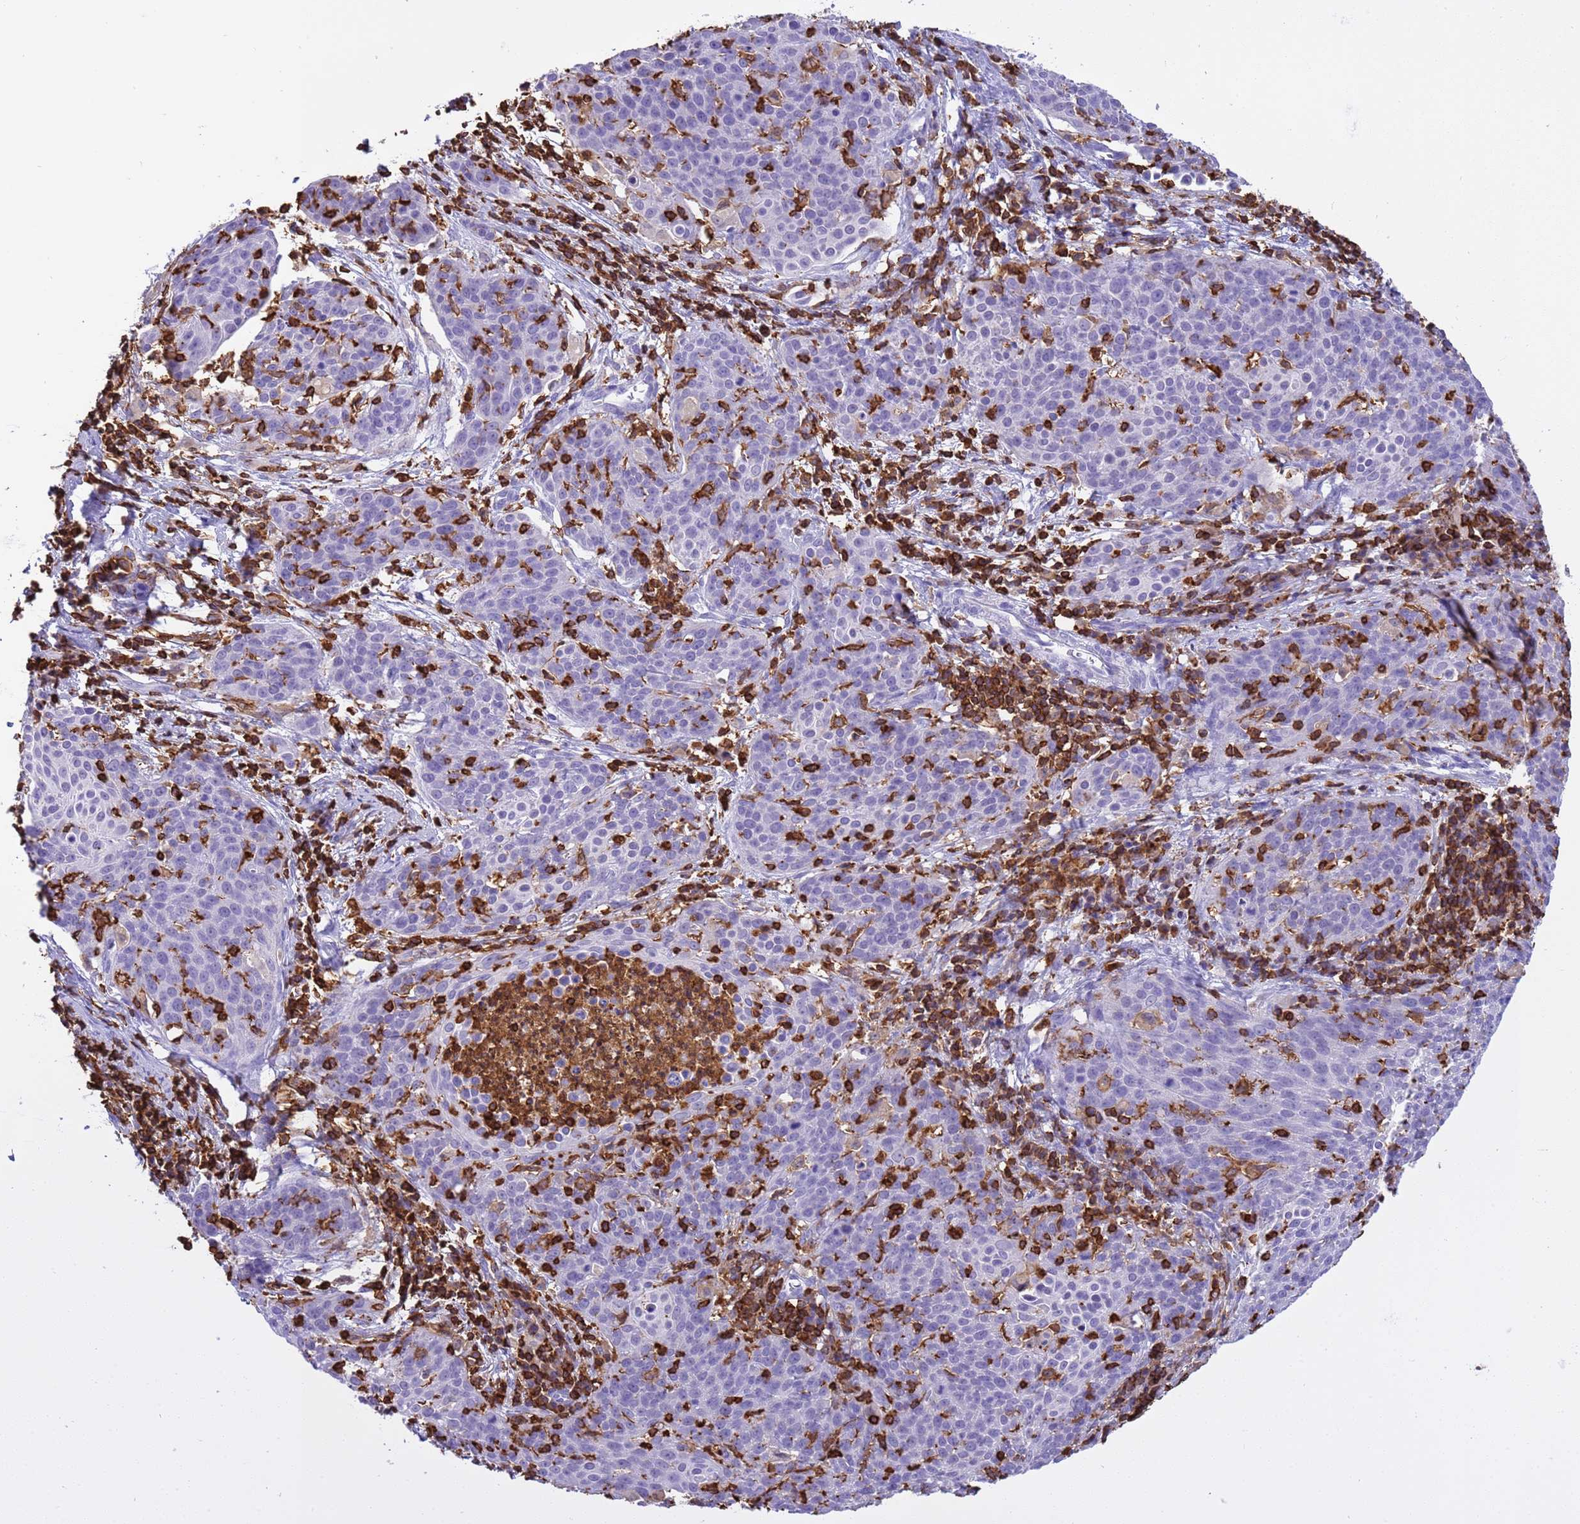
{"staining": {"intensity": "negative", "quantity": "none", "location": "none"}, "tissue": "cervical cancer", "cell_type": "Tumor cells", "image_type": "cancer", "snomed": [{"axis": "morphology", "description": "Squamous cell carcinoma, NOS"}, {"axis": "topography", "description": "Cervix"}], "caption": "Human cervical cancer (squamous cell carcinoma) stained for a protein using immunohistochemistry shows no expression in tumor cells.", "gene": "IRF5", "patient": {"sex": "female", "age": 38}}